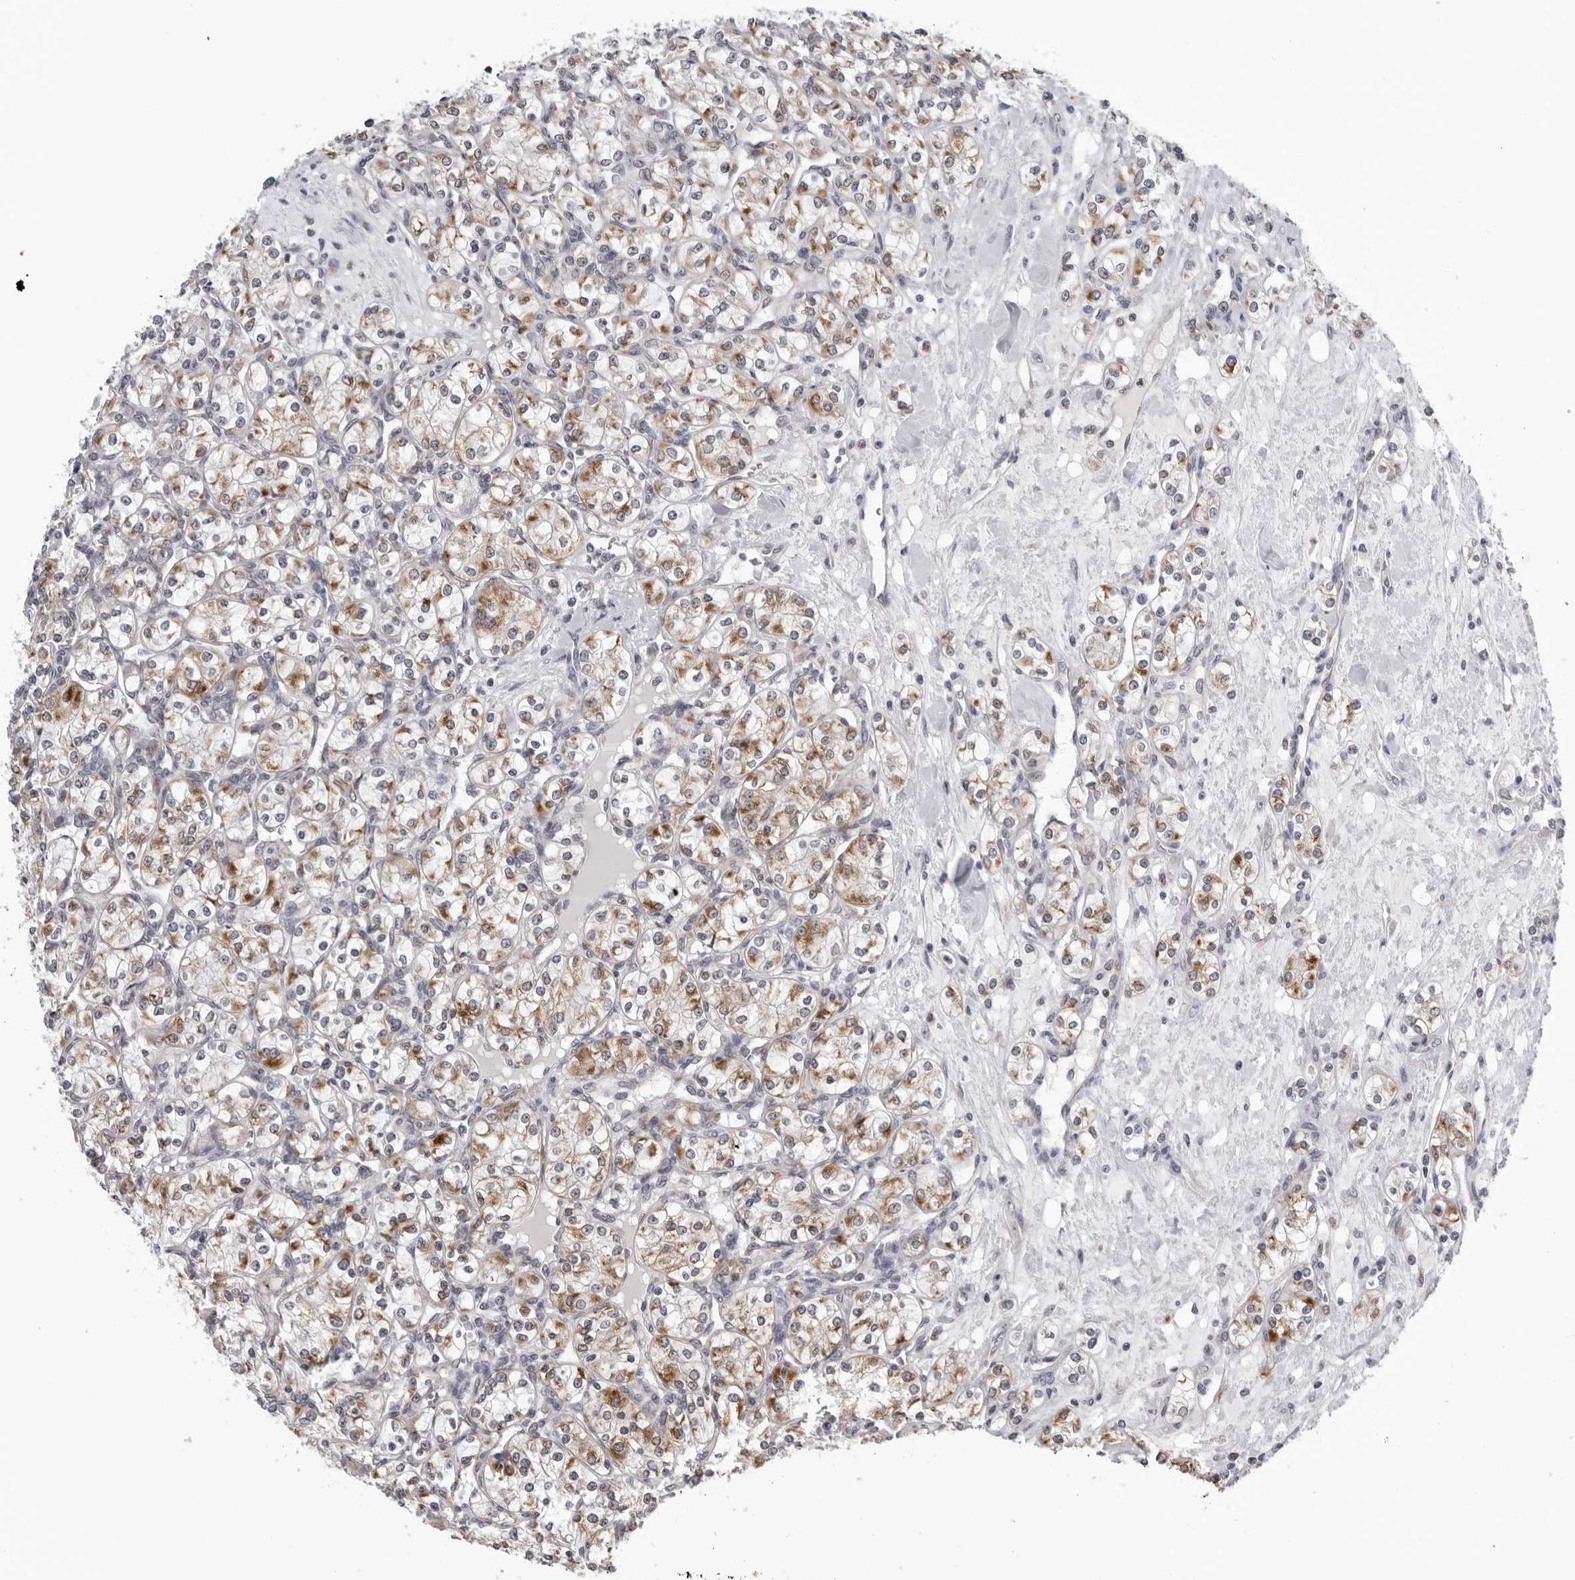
{"staining": {"intensity": "moderate", "quantity": ">75%", "location": "cytoplasmic/membranous"}, "tissue": "renal cancer", "cell_type": "Tumor cells", "image_type": "cancer", "snomed": [{"axis": "morphology", "description": "Adenocarcinoma, NOS"}, {"axis": "topography", "description": "Kidney"}], "caption": "DAB (3,3'-diaminobenzidine) immunohistochemical staining of renal adenocarcinoma shows moderate cytoplasmic/membranous protein staining in approximately >75% of tumor cells.", "gene": "CPT2", "patient": {"sex": "male", "age": 77}}